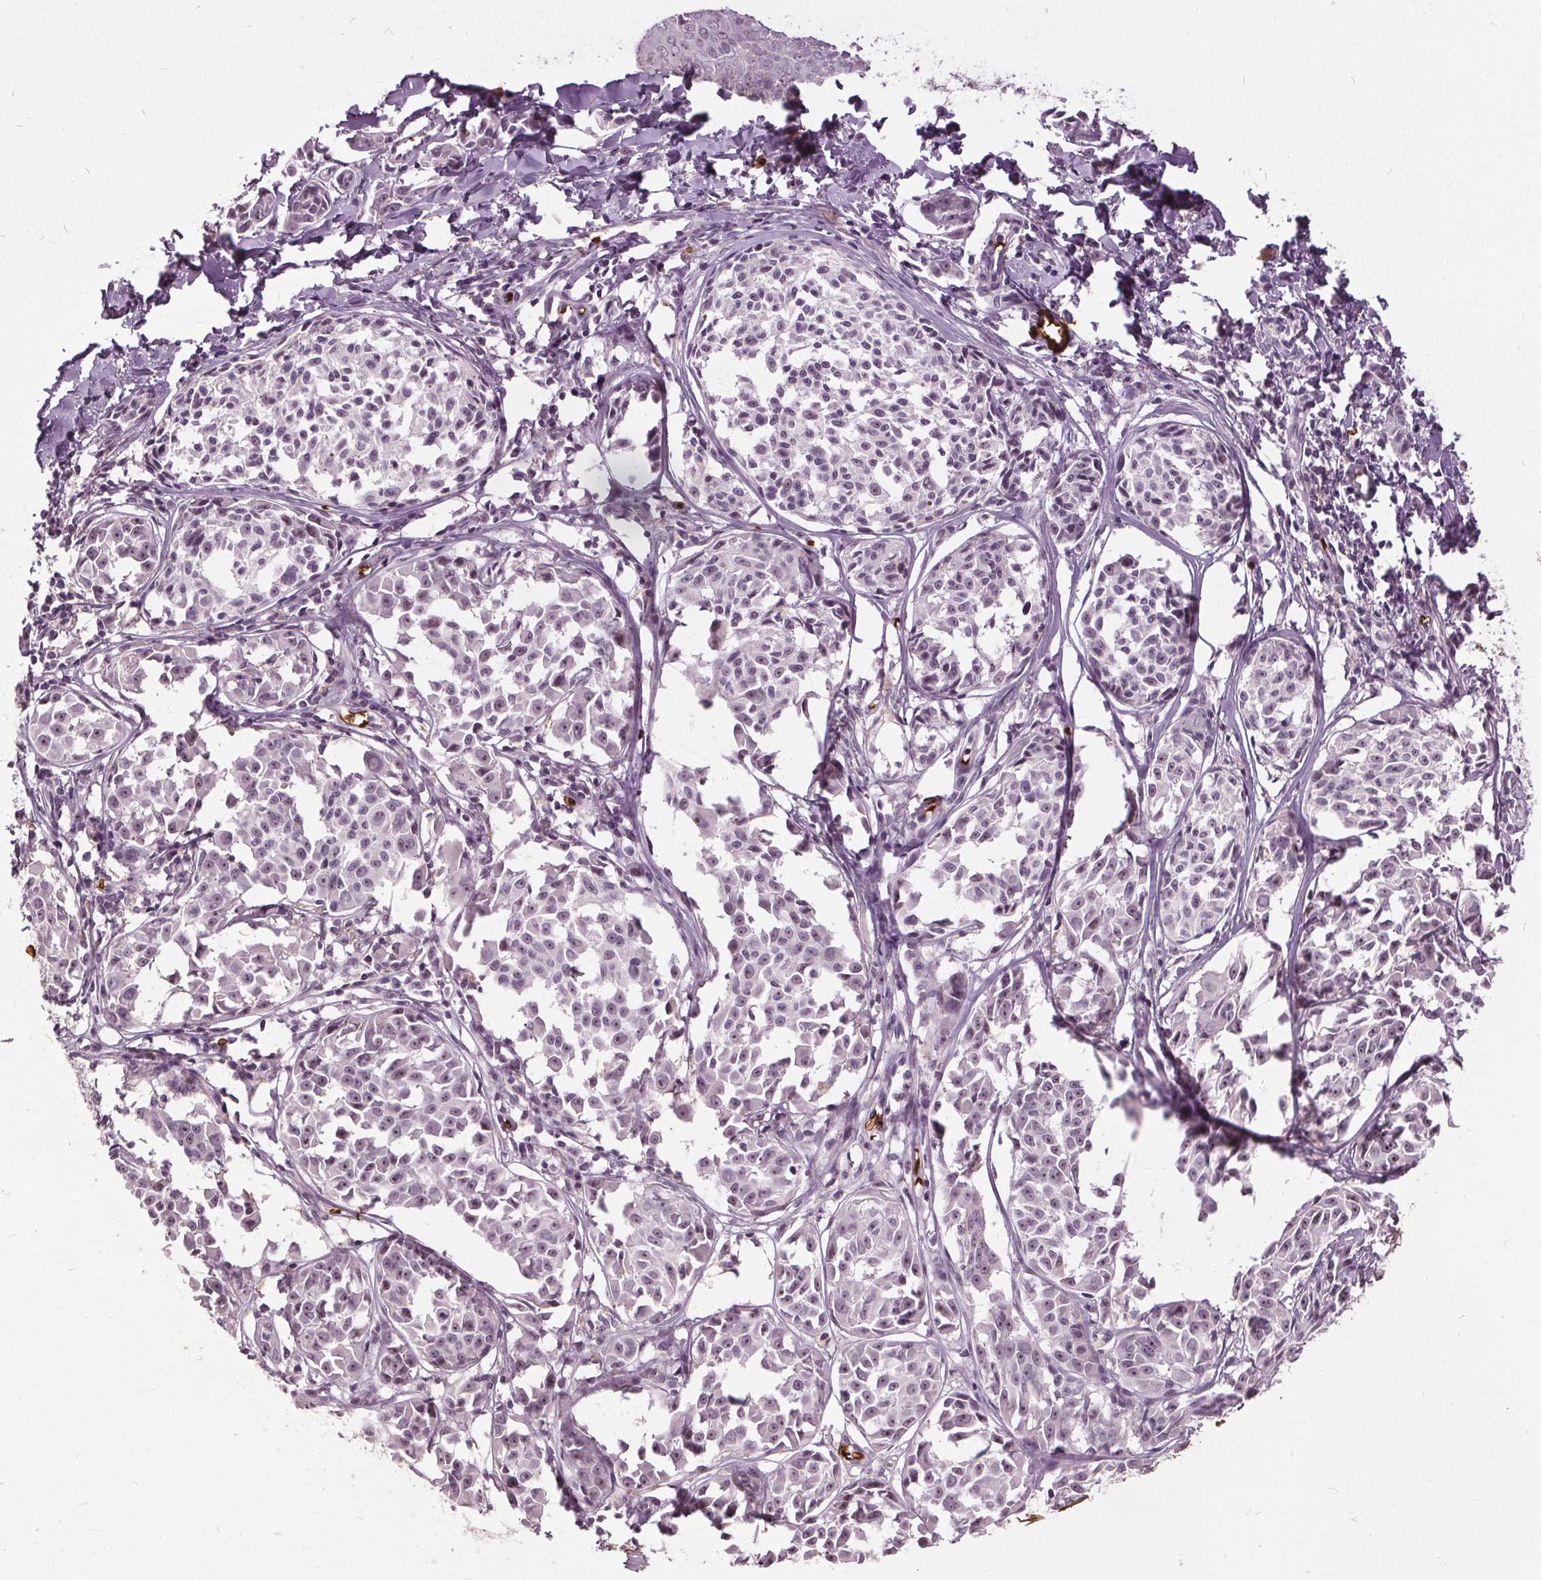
{"staining": {"intensity": "negative", "quantity": "none", "location": "none"}, "tissue": "melanoma", "cell_type": "Tumor cells", "image_type": "cancer", "snomed": [{"axis": "morphology", "description": "Malignant melanoma, NOS"}, {"axis": "topography", "description": "Skin"}], "caption": "Micrograph shows no protein staining in tumor cells of melanoma tissue. (Brightfield microscopy of DAB (3,3'-diaminobenzidine) immunohistochemistry at high magnification).", "gene": "SLC4A1", "patient": {"sex": "male", "age": 51}}